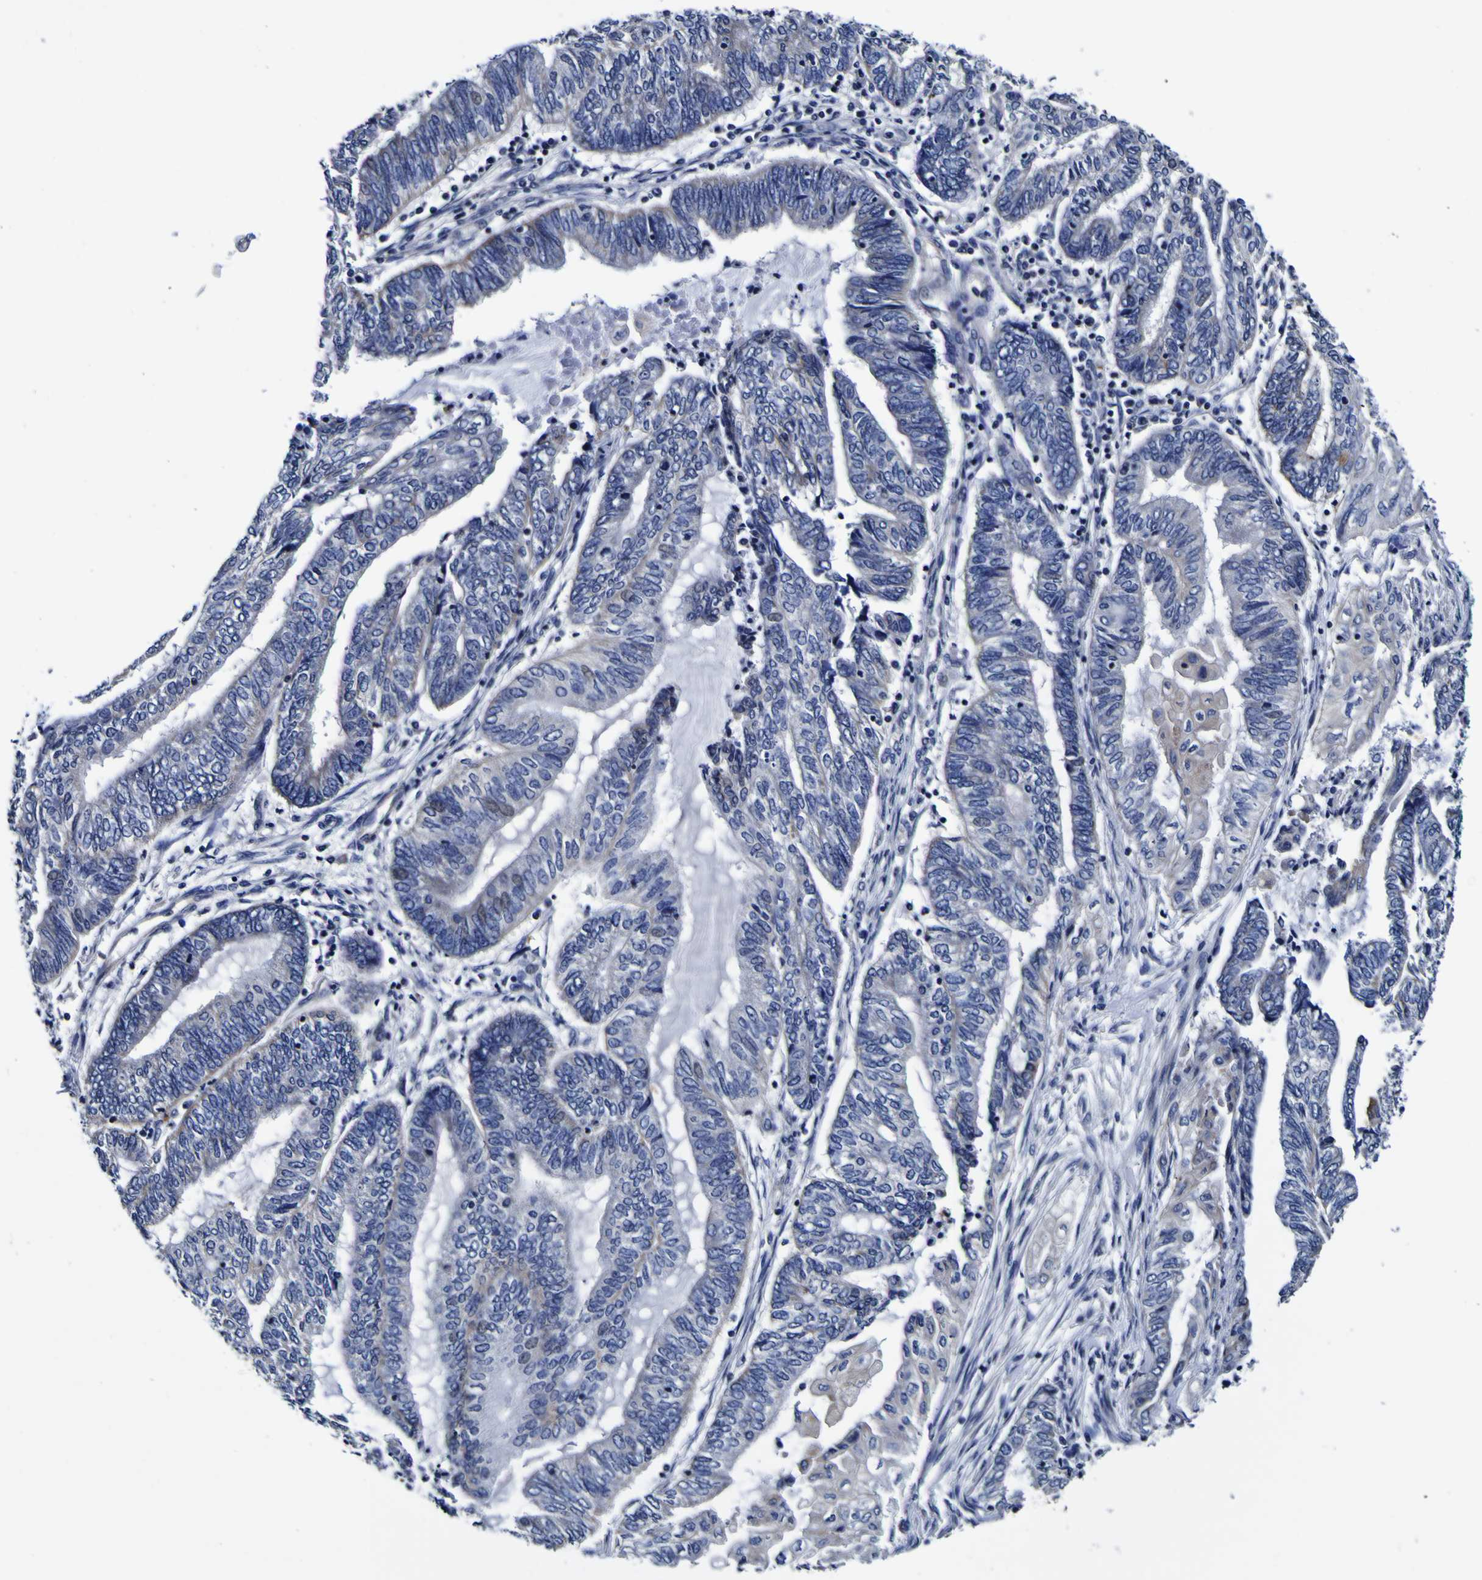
{"staining": {"intensity": "weak", "quantity": "<25%", "location": "cytoplasmic/membranous"}, "tissue": "endometrial cancer", "cell_type": "Tumor cells", "image_type": "cancer", "snomed": [{"axis": "morphology", "description": "Adenocarcinoma, NOS"}, {"axis": "topography", "description": "Uterus"}, {"axis": "topography", "description": "Endometrium"}], "caption": "The image exhibits no staining of tumor cells in adenocarcinoma (endometrial).", "gene": "PDLIM4", "patient": {"sex": "female", "age": 70}}